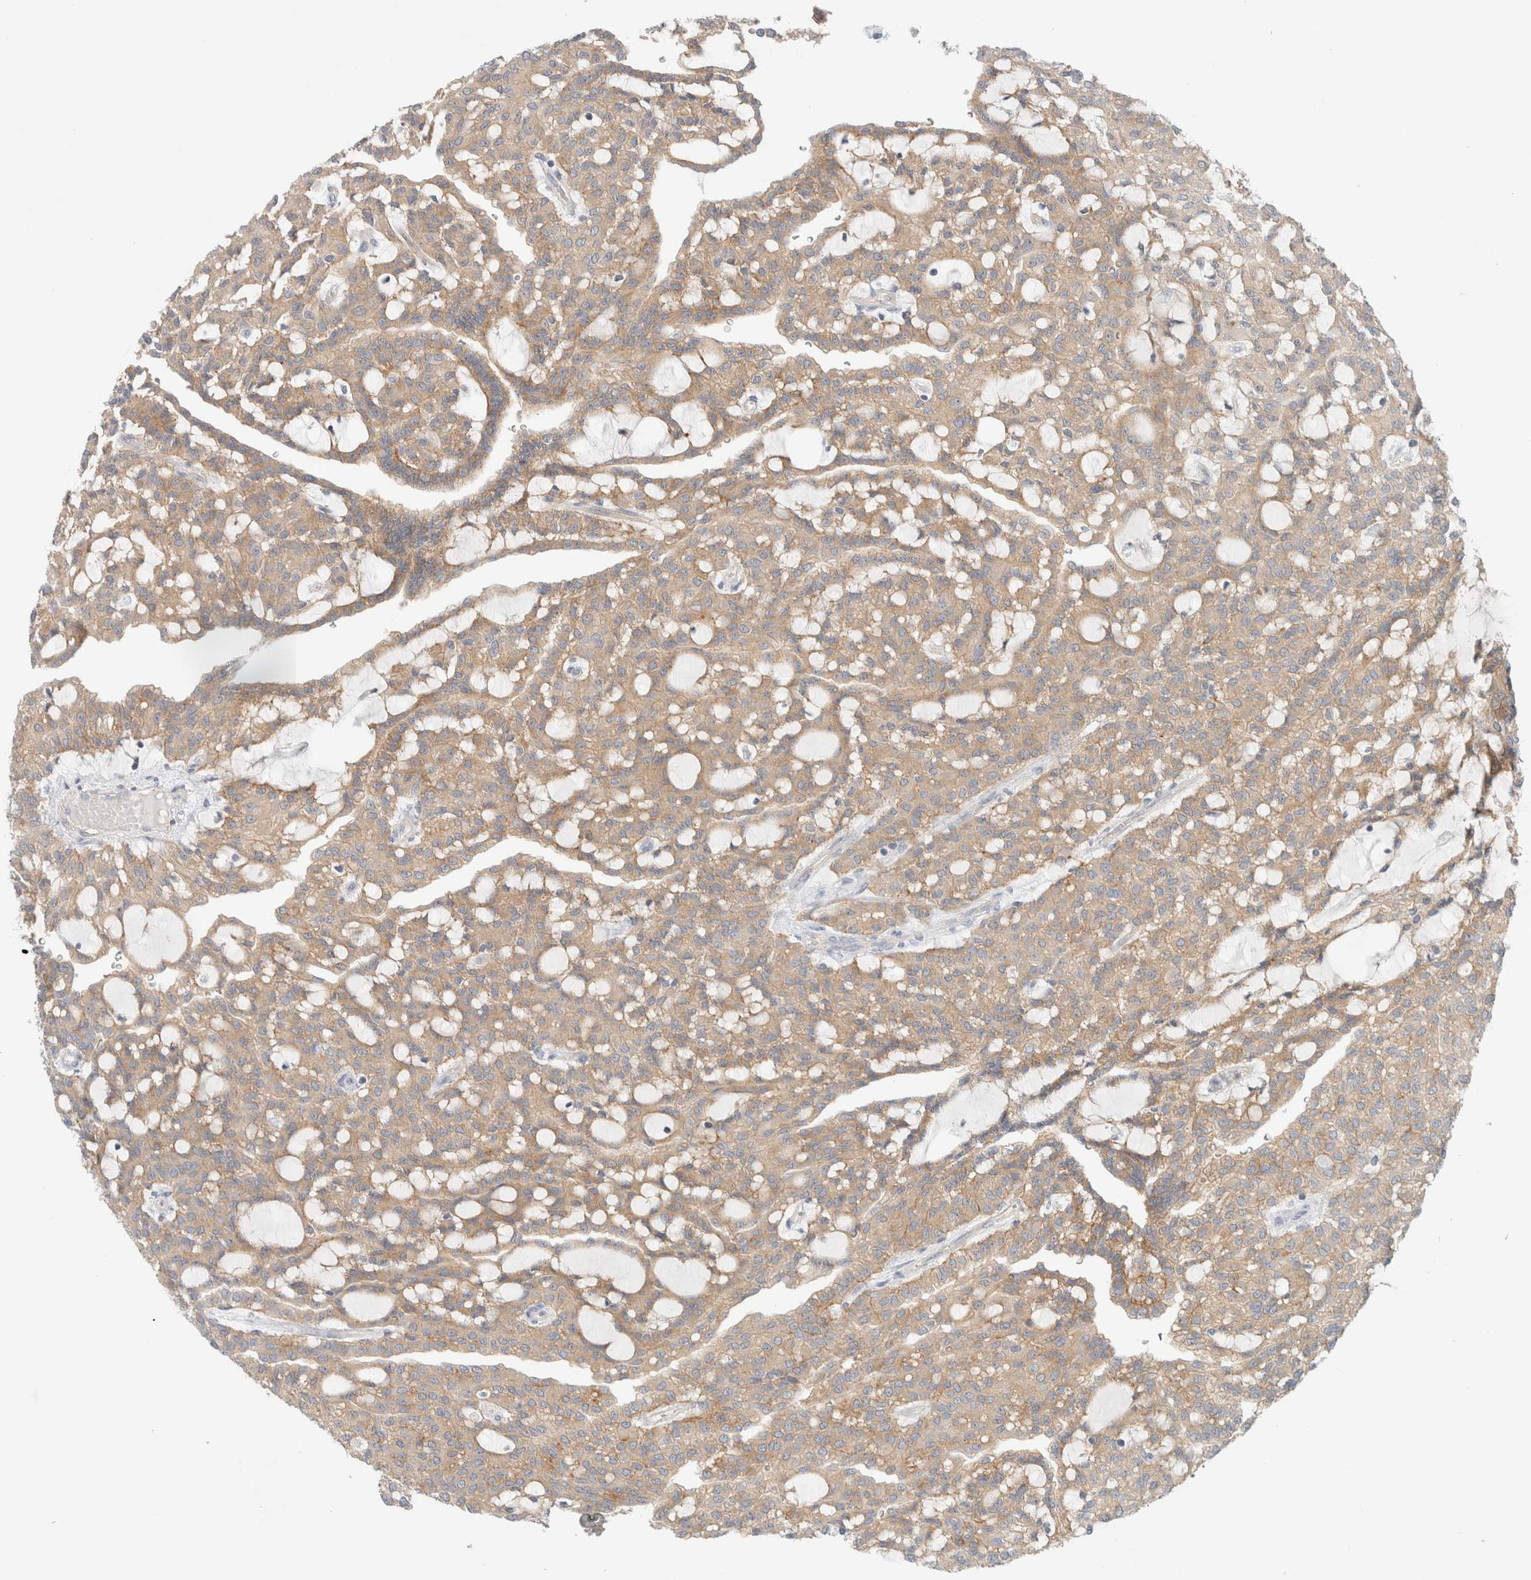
{"staining": {"intensity": "weak", "quantity": ">75%", "location": "cytoplasmic/membranous"}, "tissue": "renal cancer", "cell_type": "Tumor cells", "image_type": "cancer", "snomed": [{"axis": "morphology", "description": "Adenocarcinoma, NOS"}, {"axis": "topography", "description": "Kidney"}], "caption": "Immunohistochemistry (IHC) (DAB (3,3'-diaminobenzidine)) staining of human renal cancer (adenocarcinoma) displays weak cytoplasmic/membranous protein staining in about >75% of tumor cells. (DAB (3,3'-diaminobenzidine) IHC, brown staining for protein, blue staining for nuclei).", "gene": "SDR16C5", "patient": {"sex": "male", "age": 63}}